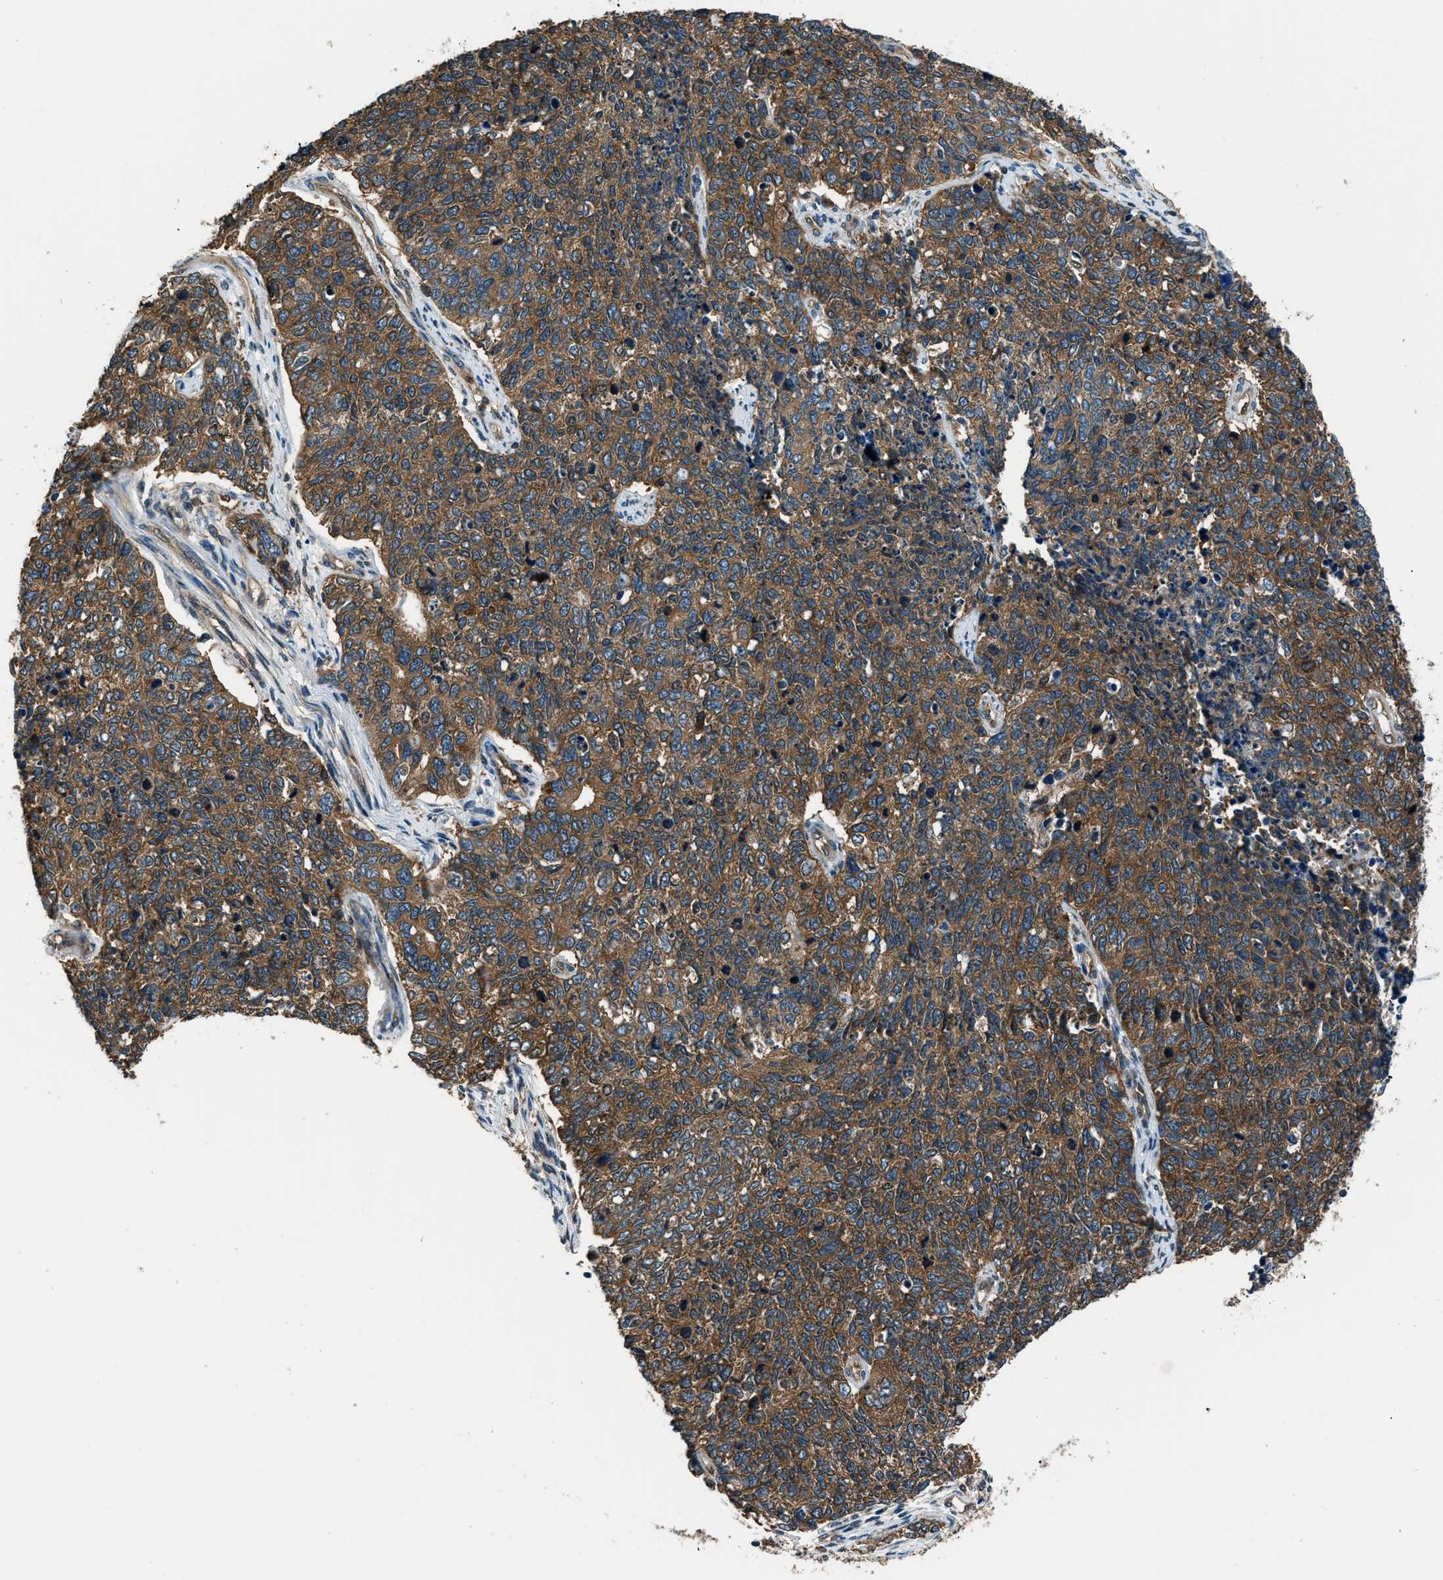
{"staining": {"intensity": "strong", "quantity": ">75%", "location": "cytoplasmic/membranous"}, "tissue": "cervical cancer", "cell_type": "Tumor cells", "image_type": "cancer", "snomed": [{"axis": "morphology", "description": "Squamous cell carcinoma, NOS"}, {"axis": "topography", "description": "Cervix"}], "caption": "The image shows staining of cervical cancer (squamous cell carcinoma), revealing strong cytoplasmic/membranous protein expression (brown color) within tumor cells.", "gene": "ARFGAP2", "patient": {"sex": "female", "age": 63}}